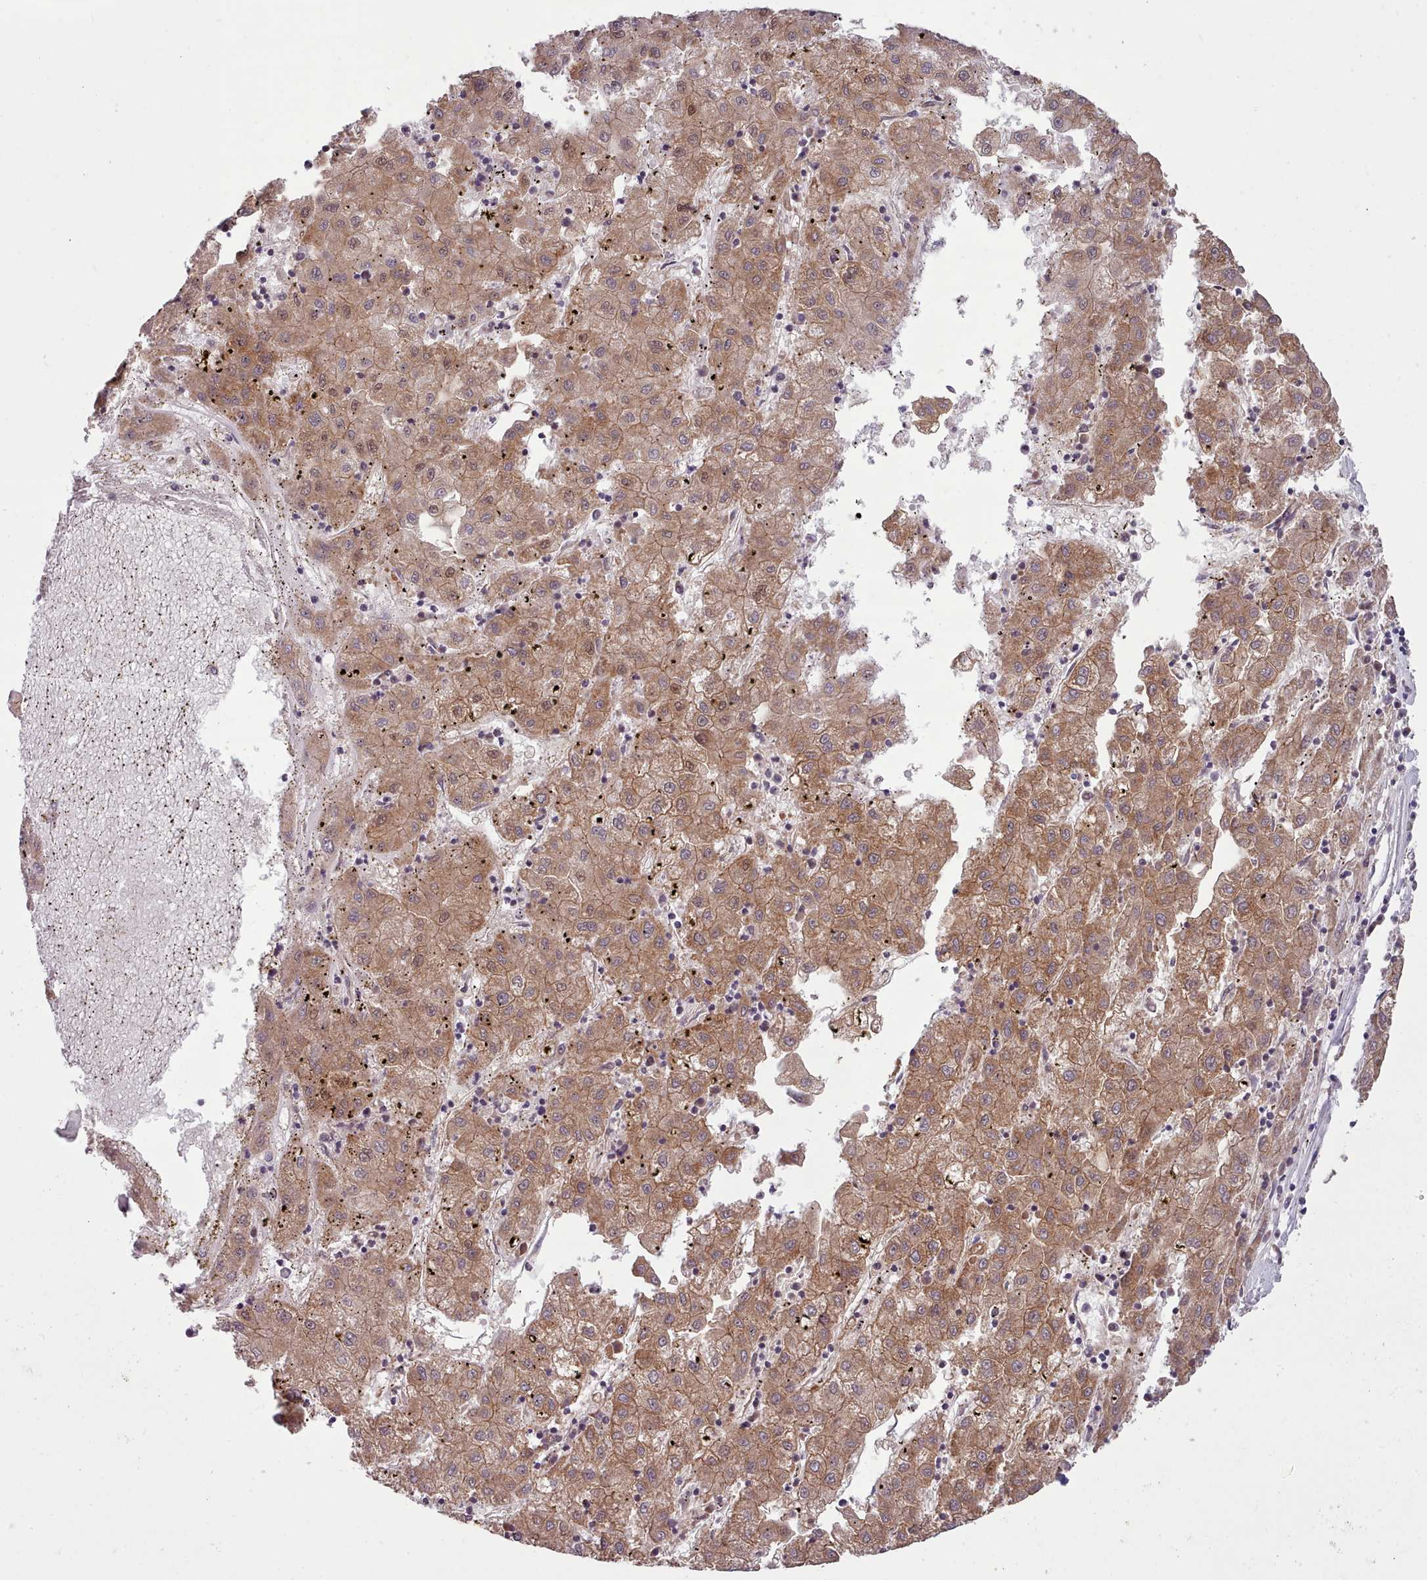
{"staining": {"intensity": "moderate", "quantity": ">75%", "location": "cytoplasmic/membranous"}, "tissue": "liver cancer", "cell_type": "Tumor cells", "image_type": "cancer", "snomed": [{"axis": "morphology", "description": "Carcinoma, Hepatocellular, NOS"}, {"axis": "topography", "description": "Liver"}], "caption": "Immunohistochemistry (IHC) micrograph of neoplastic tissue: human hepatocellular carcinoma (liver) stained using IHC reveals medium levels of moderate protein expression localized specifically in the cytoplasmic/membranous of tumor cells, appearing as a cytoplasmic/membranous brown color.", "gene": "MRPL46", "patient": {"sex": "male", "age": 72}}